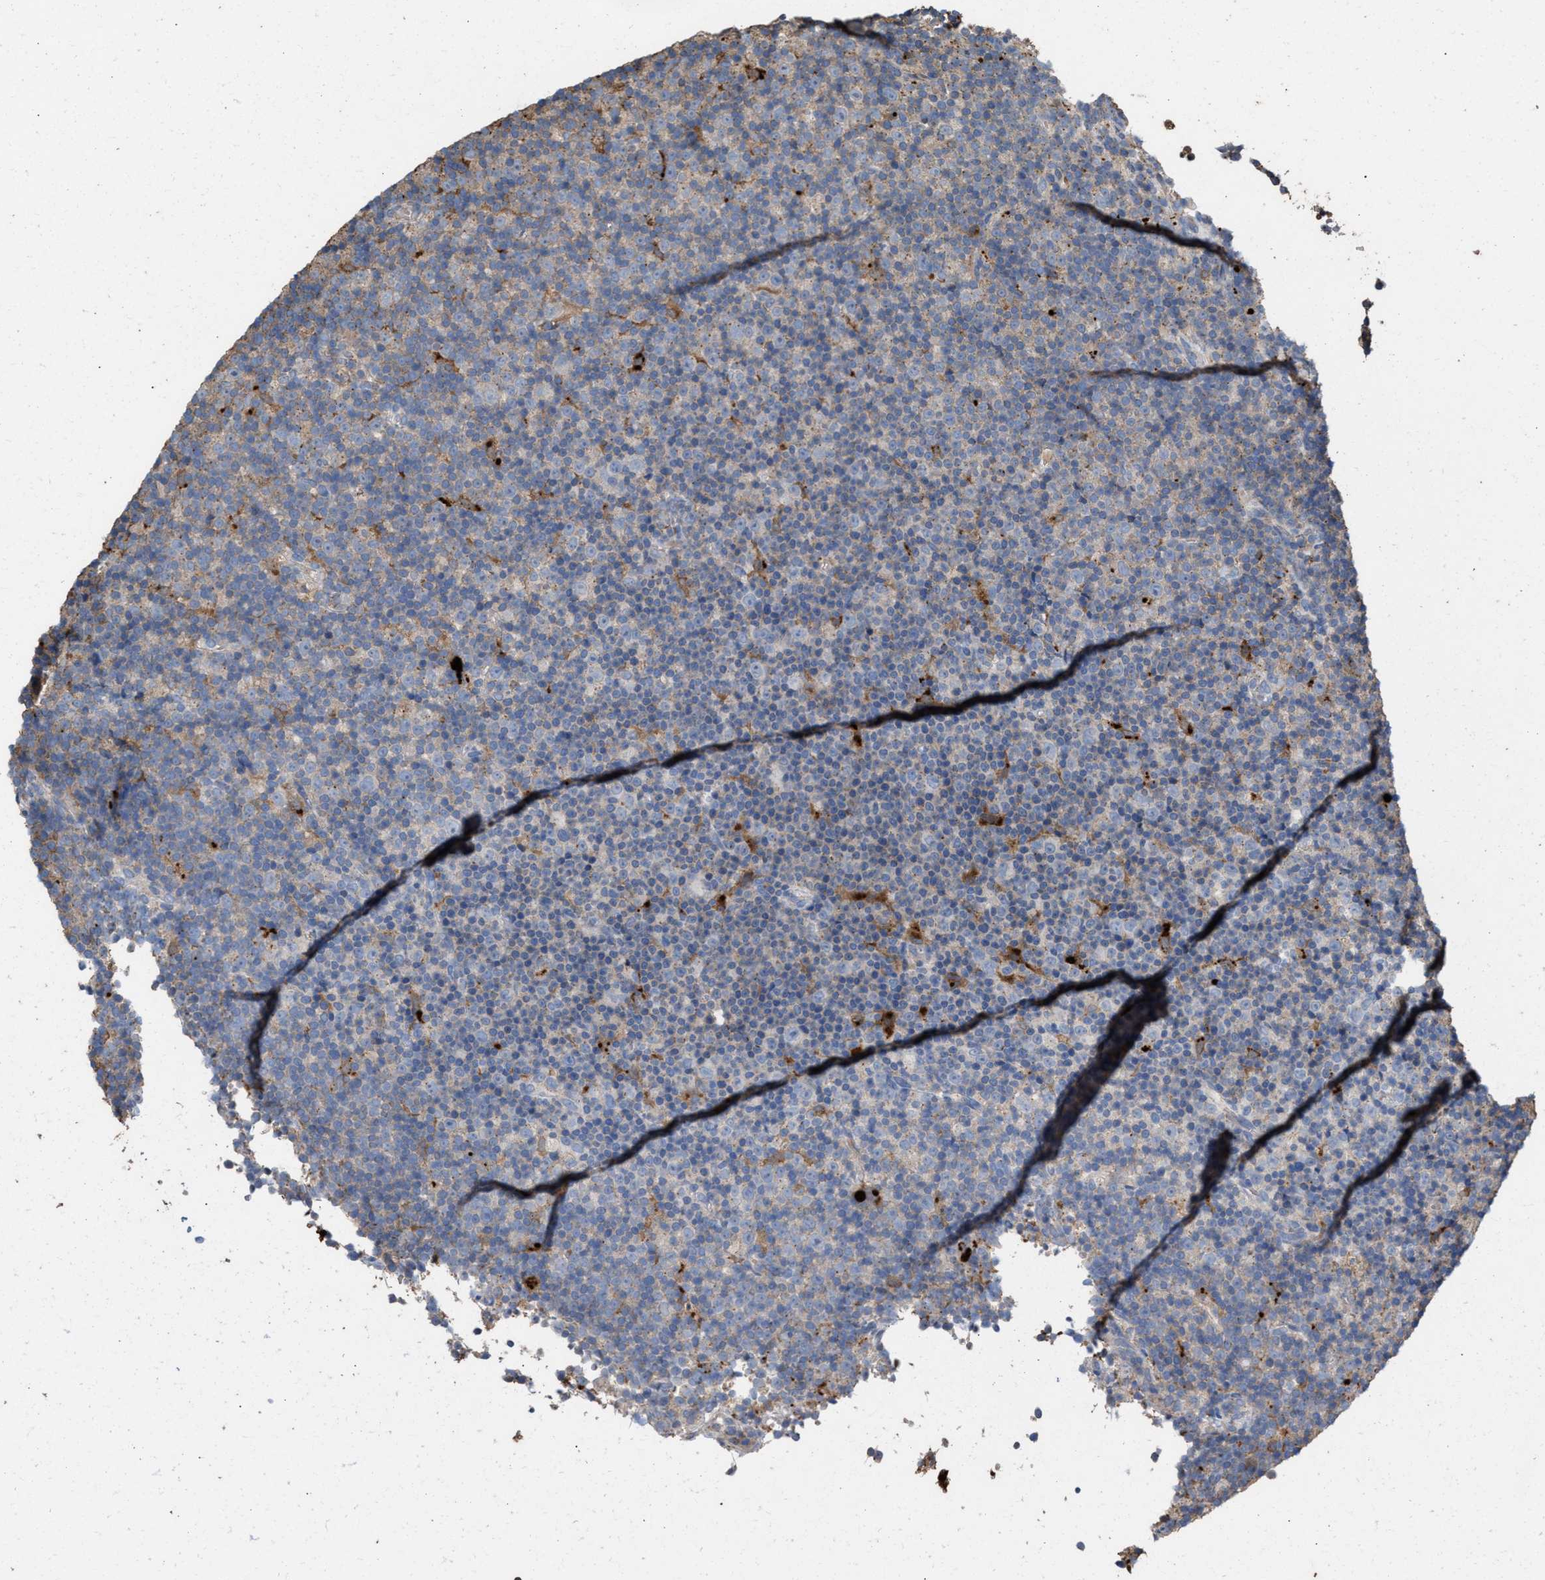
{"staining": {"intensity": "negative", "quantity": "none", "location": "none"}, "tissue": "lymphoma", "cell_type": "Tumor cells", "image_type": "cancer", "snomed": [{"axis": "morphology", "description": "Malignant lymphoma, non-Hodgkin's type, Low grade"}, {"axis": "topography", "description": "Lymph node"}], "caption": "Image shows no protein positivity in tumor cells of lymphoma tissue.", "gene": "ELMO3", "patient": {"sex": "female", "age": 67}}